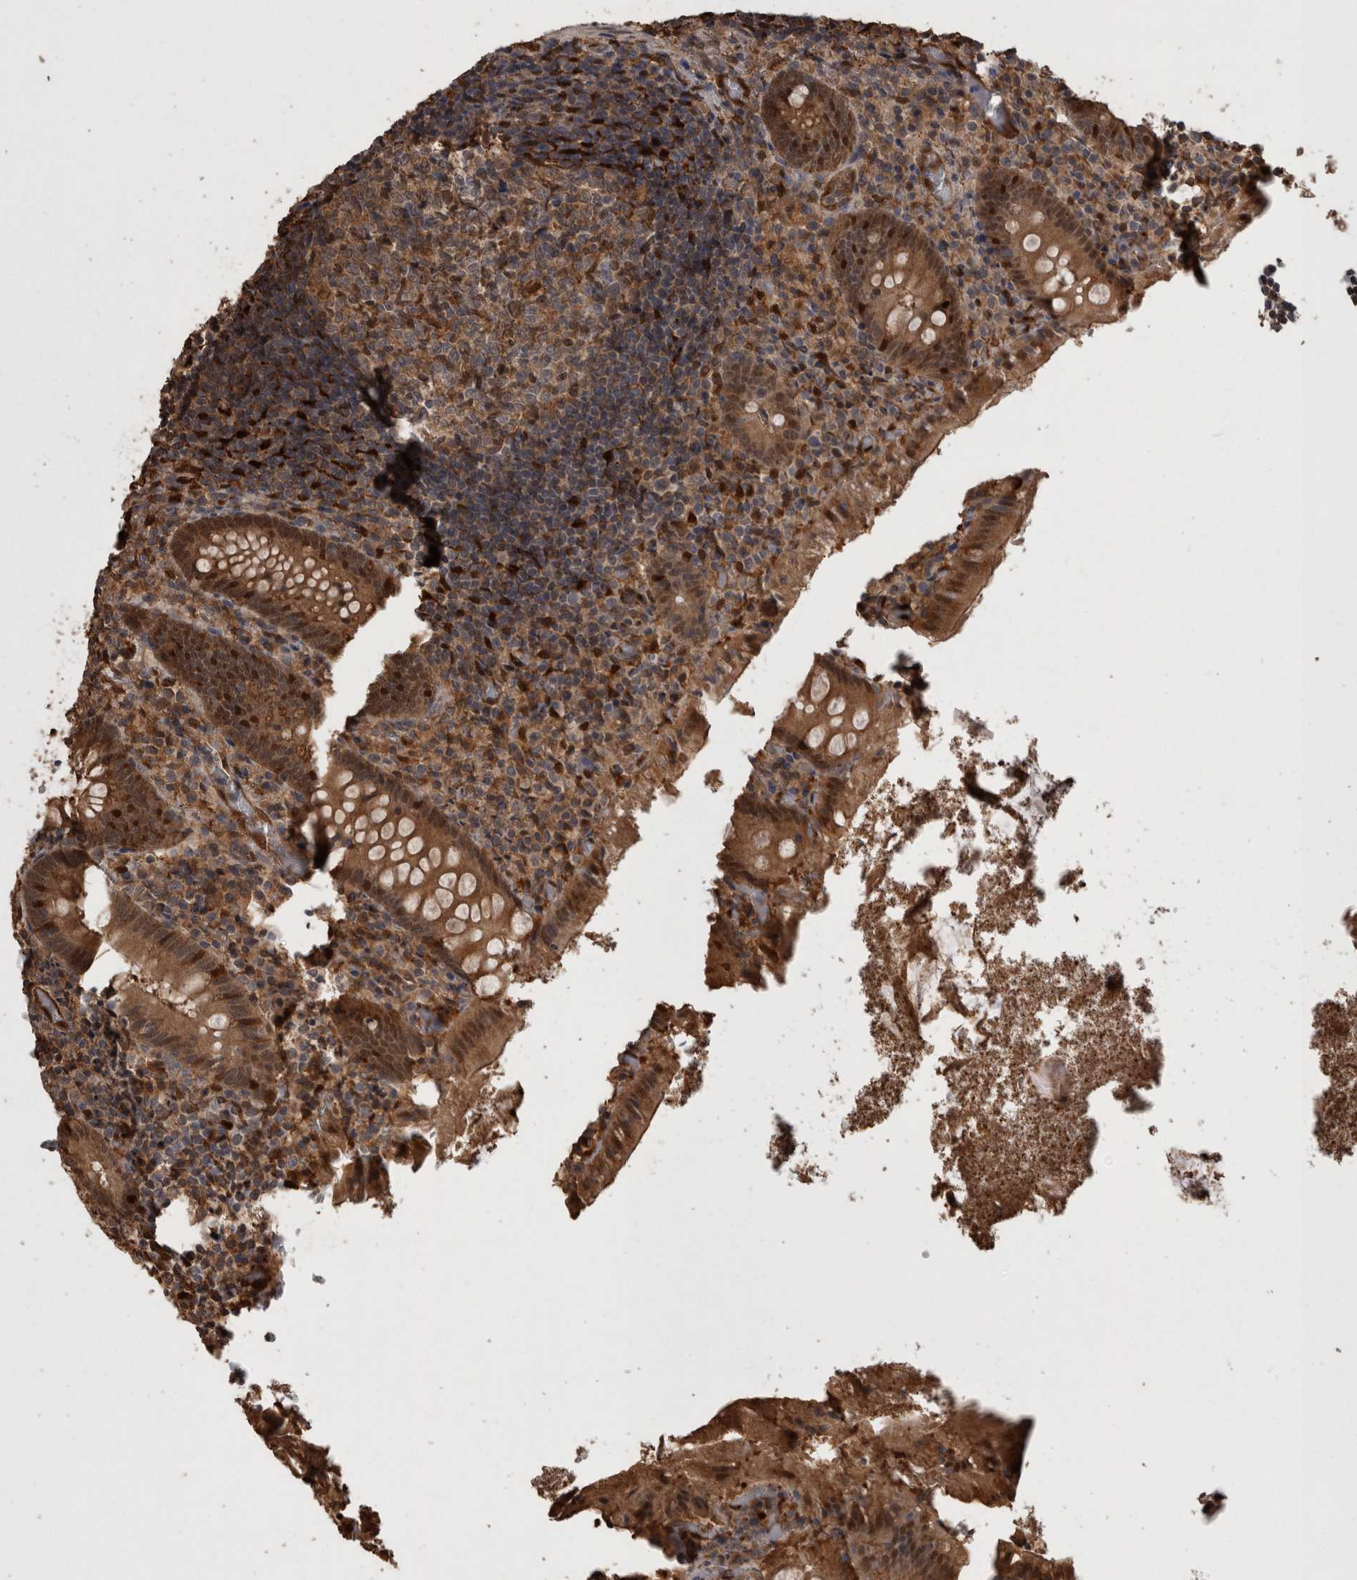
{"staining": {"intensity": "strong", "quantity": ">75%", "location": "cytoplasmic/membranous,nuclear"}, "tissue": "appendix", "cell_type": "Glandular cells", "image_type": "normal", "snomed": [{"axis": "morphology", "description": "Normal tissue, NOS"}, {"axis": "topography", "description": "Appendix"}], "caption": "High-magnification brightfield microscopy of normal appendix stained with DAB (3,3'-diaminobenzidine) (brown) and counterstained with hematoxylin (blue). glandular cells exhibit strong cytoplasmic/membranous,nuclear staining is present in approximately>75% of cells. (brown staining indicates protein expression, while blue staining denotes nuclei).", "gene": "LXN", "patient": {"sex": "female", "age": 17}}